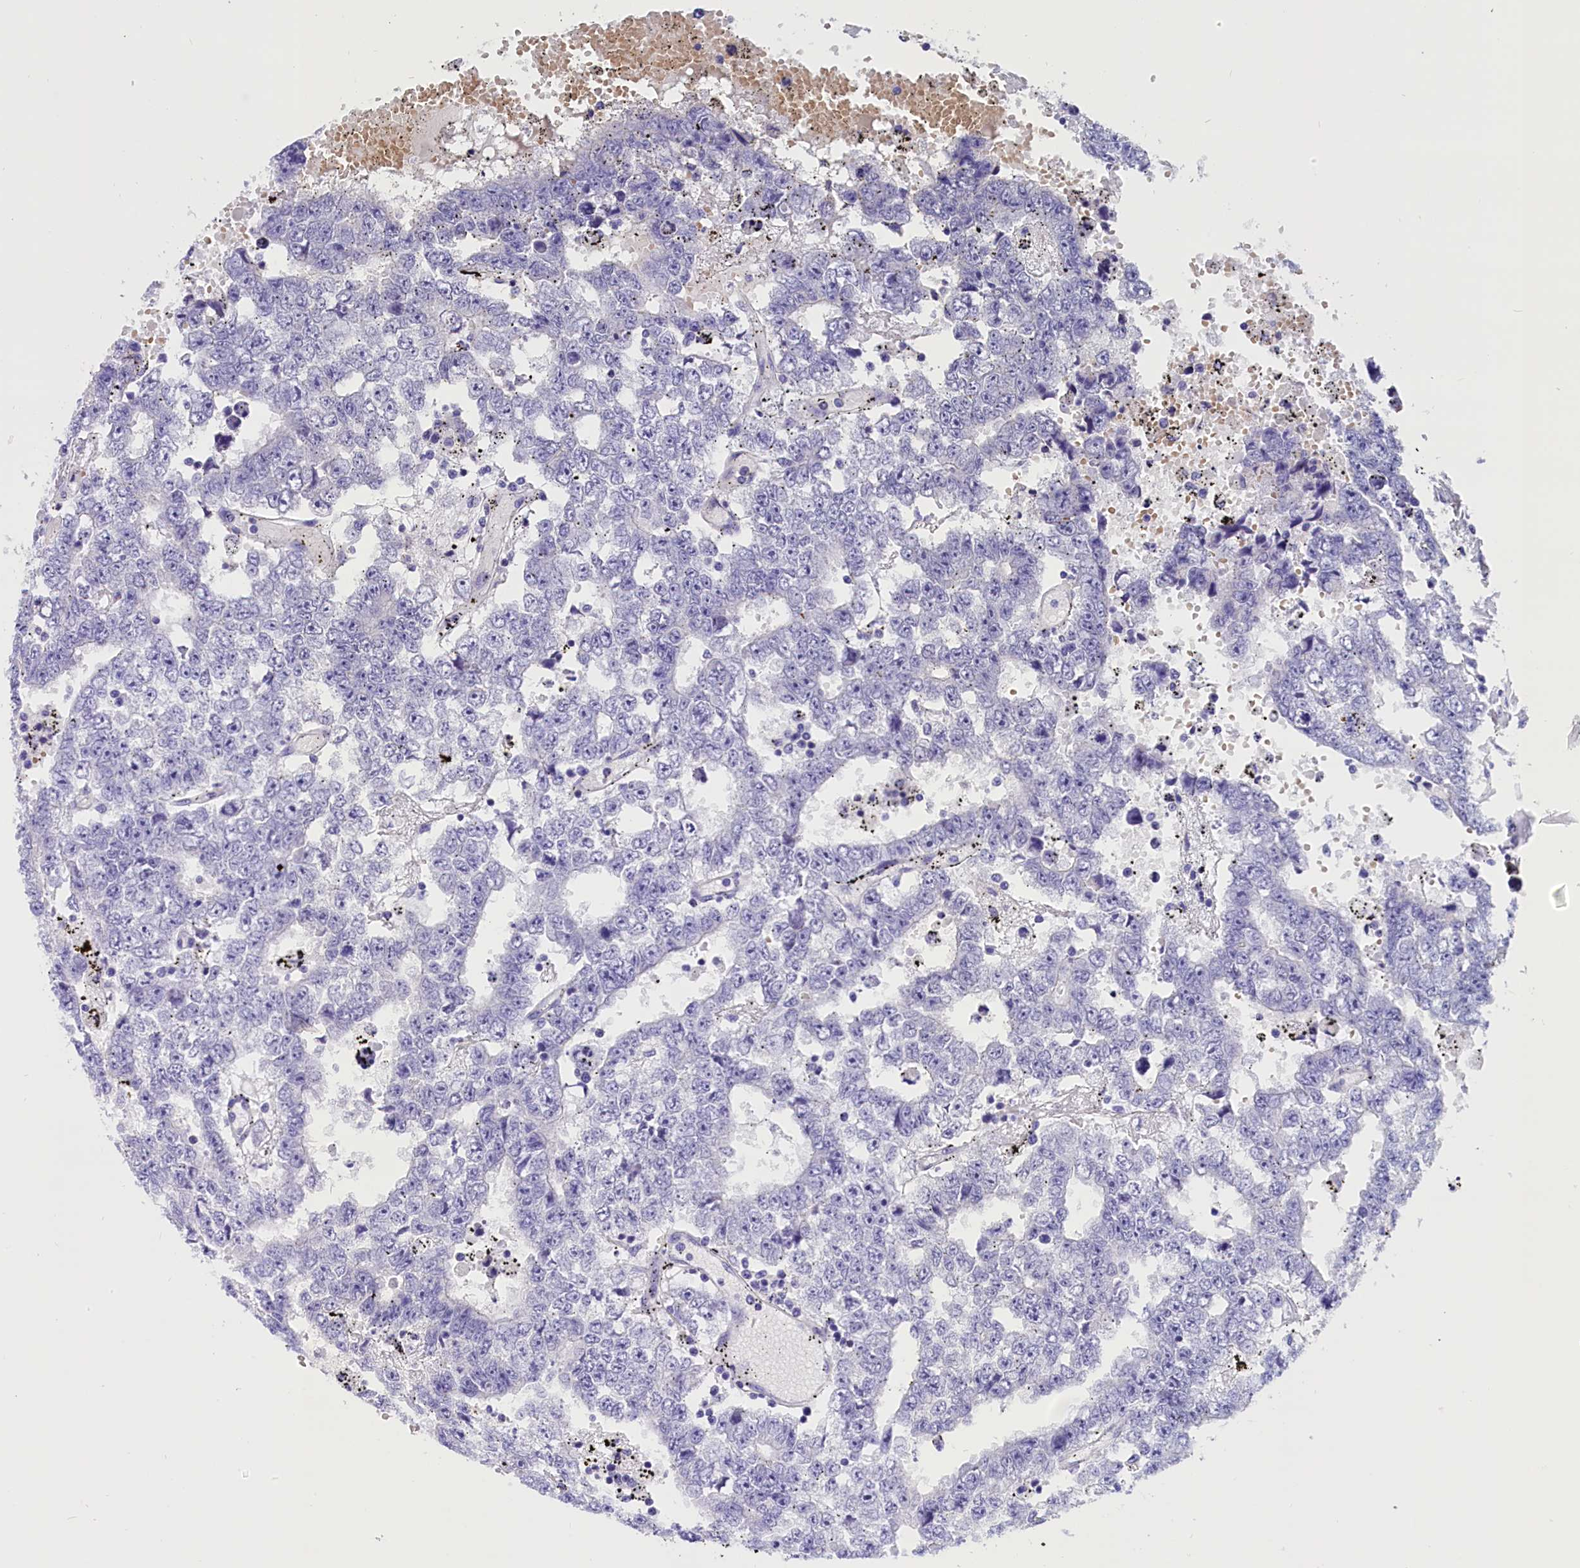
{"staining": {"intensity": "negative", "quantity": "none", "location": "none"}, "tissue": "testis cancer", "cell_type": "Tumor cells", "image_type": "cancer", "snomed": [{"axis": "morphology", "description": "Carcinoma, Embryonal, NOS"}, {"axis": "topography", "description": "Testis"}], "caption": "The histopathology image reveals no significant staining in tumor cells of testis embryonal carcinoma. (DAB (3,3'-diaminobenzidine) immunohistochemistry (IHC) visualized using brightfield microscopy, high magnification).", "gene": "ABAT", "patient": {"sex": "male", "age": 25}}